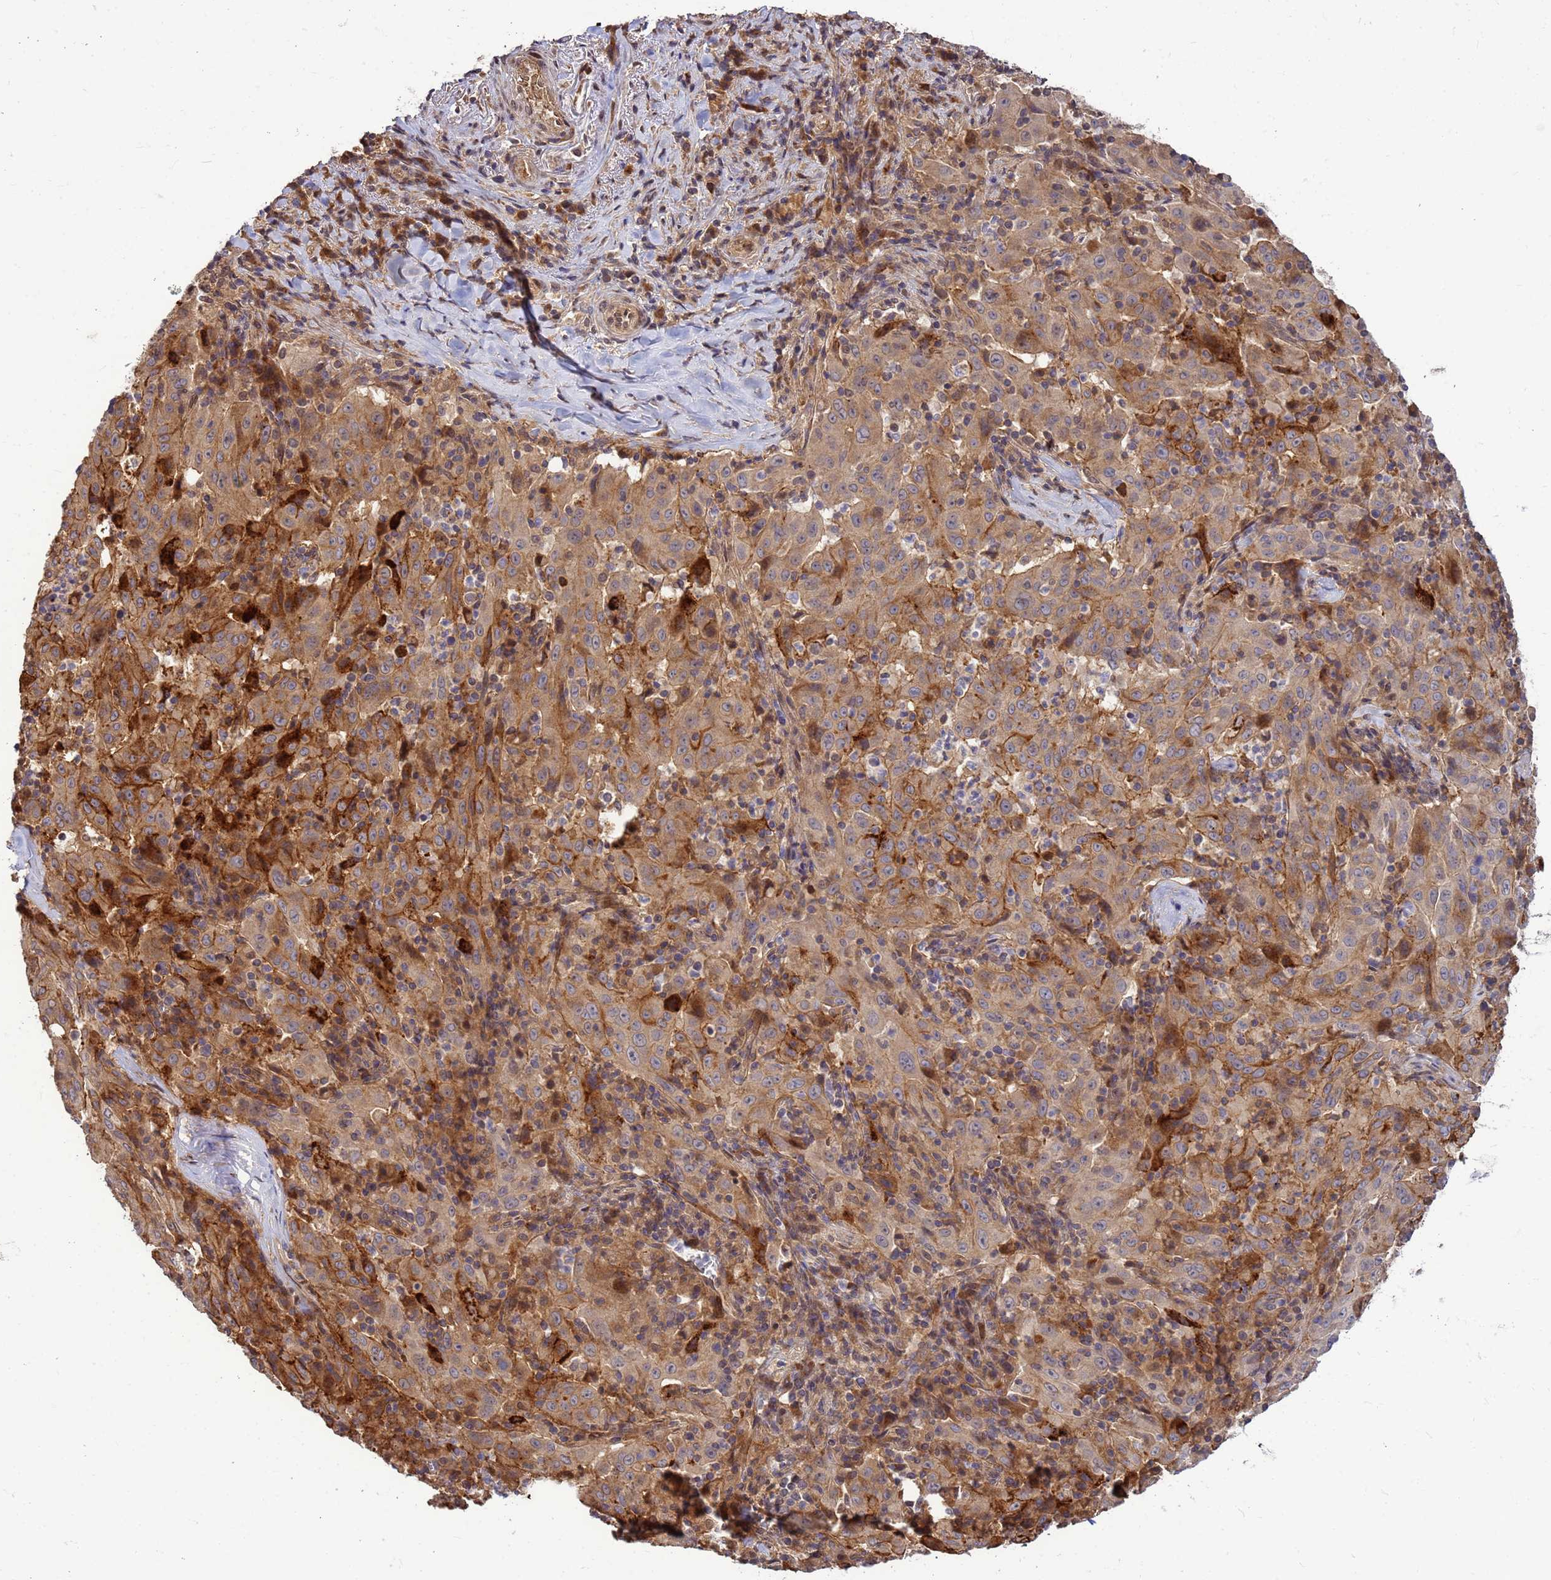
{"staining": {"intensity": "moderate", "quantity": "25%-75%", "location": "cytoplasmic/membranous"}, "tissue": "pancreatic cancer", "cell_type": "Tumor cells", "image_type": "cancer", "snomed": [{"axis": "morphology", "description": "Adenocarcinoma, NOS"}, {"axis": "topography", "description": "Pancreas"}], "caption": "Adenocarcinoma (pancreatic) tissue exhibits moderate cytoplasmic/membranous expression in approximately 25%-75% of tumor cells", "gene": "DUS4L", "patient": {"sex": "male", "age": 63}}